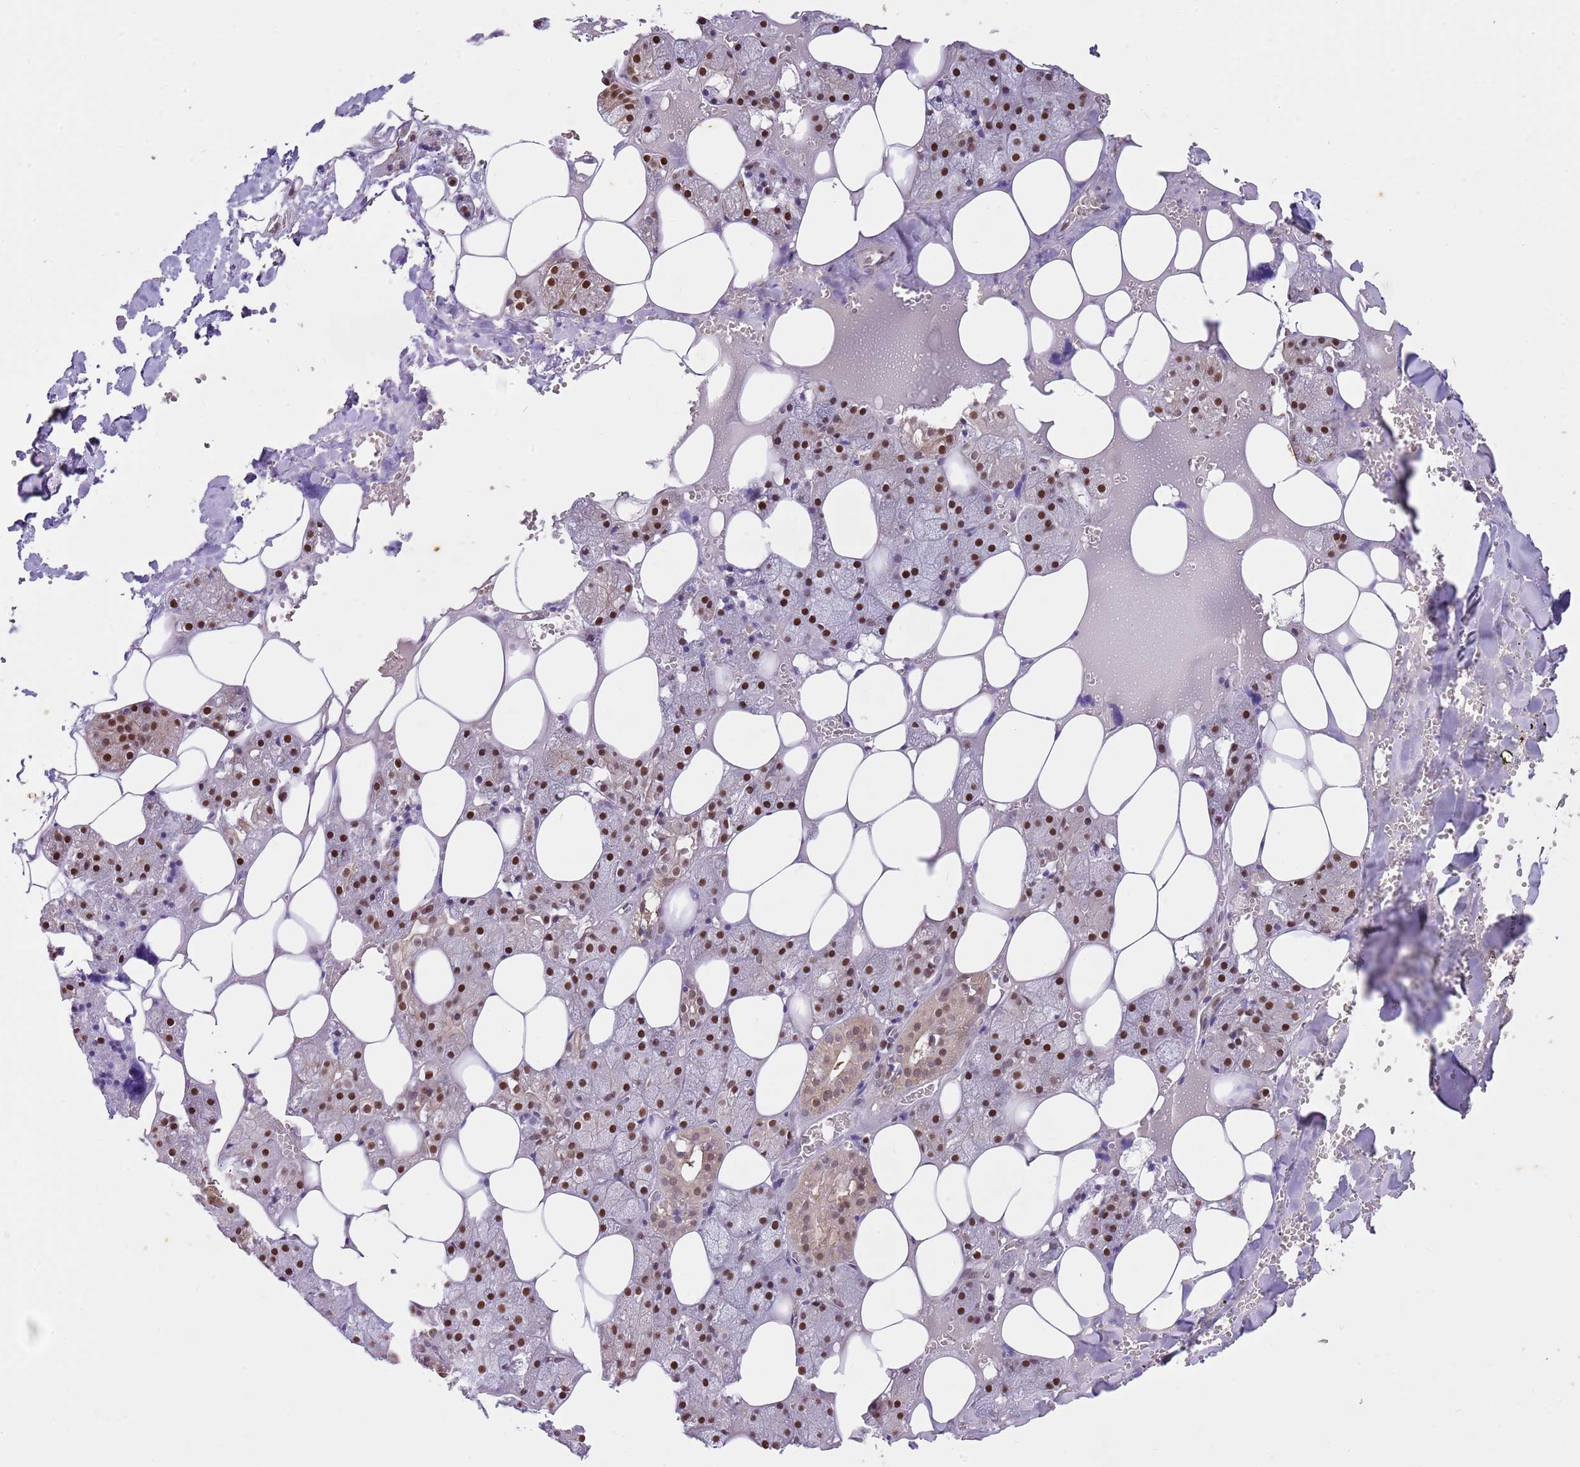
{"staining": {"intensity": "strong", "quantity": ">75%", "location": "cytoplasmic/membranous,nuclear"}, "tissue": "salivary gland", "cell_type": "Glandular cells", "image_type": "normal", "snomed": [{"axis": "morphology", "description": "Normal tissue, NOS"}, {"axis": "topography", "description": "Salivary gland"}], "caption": "This is a micrograph of IHC staining of normal salivary gland, which shows strong staining in the cytoplasmic/membranous,nuclear of glandular cells.", "gene": "RFK", "patient": {"sex": "male", "age": 62}}